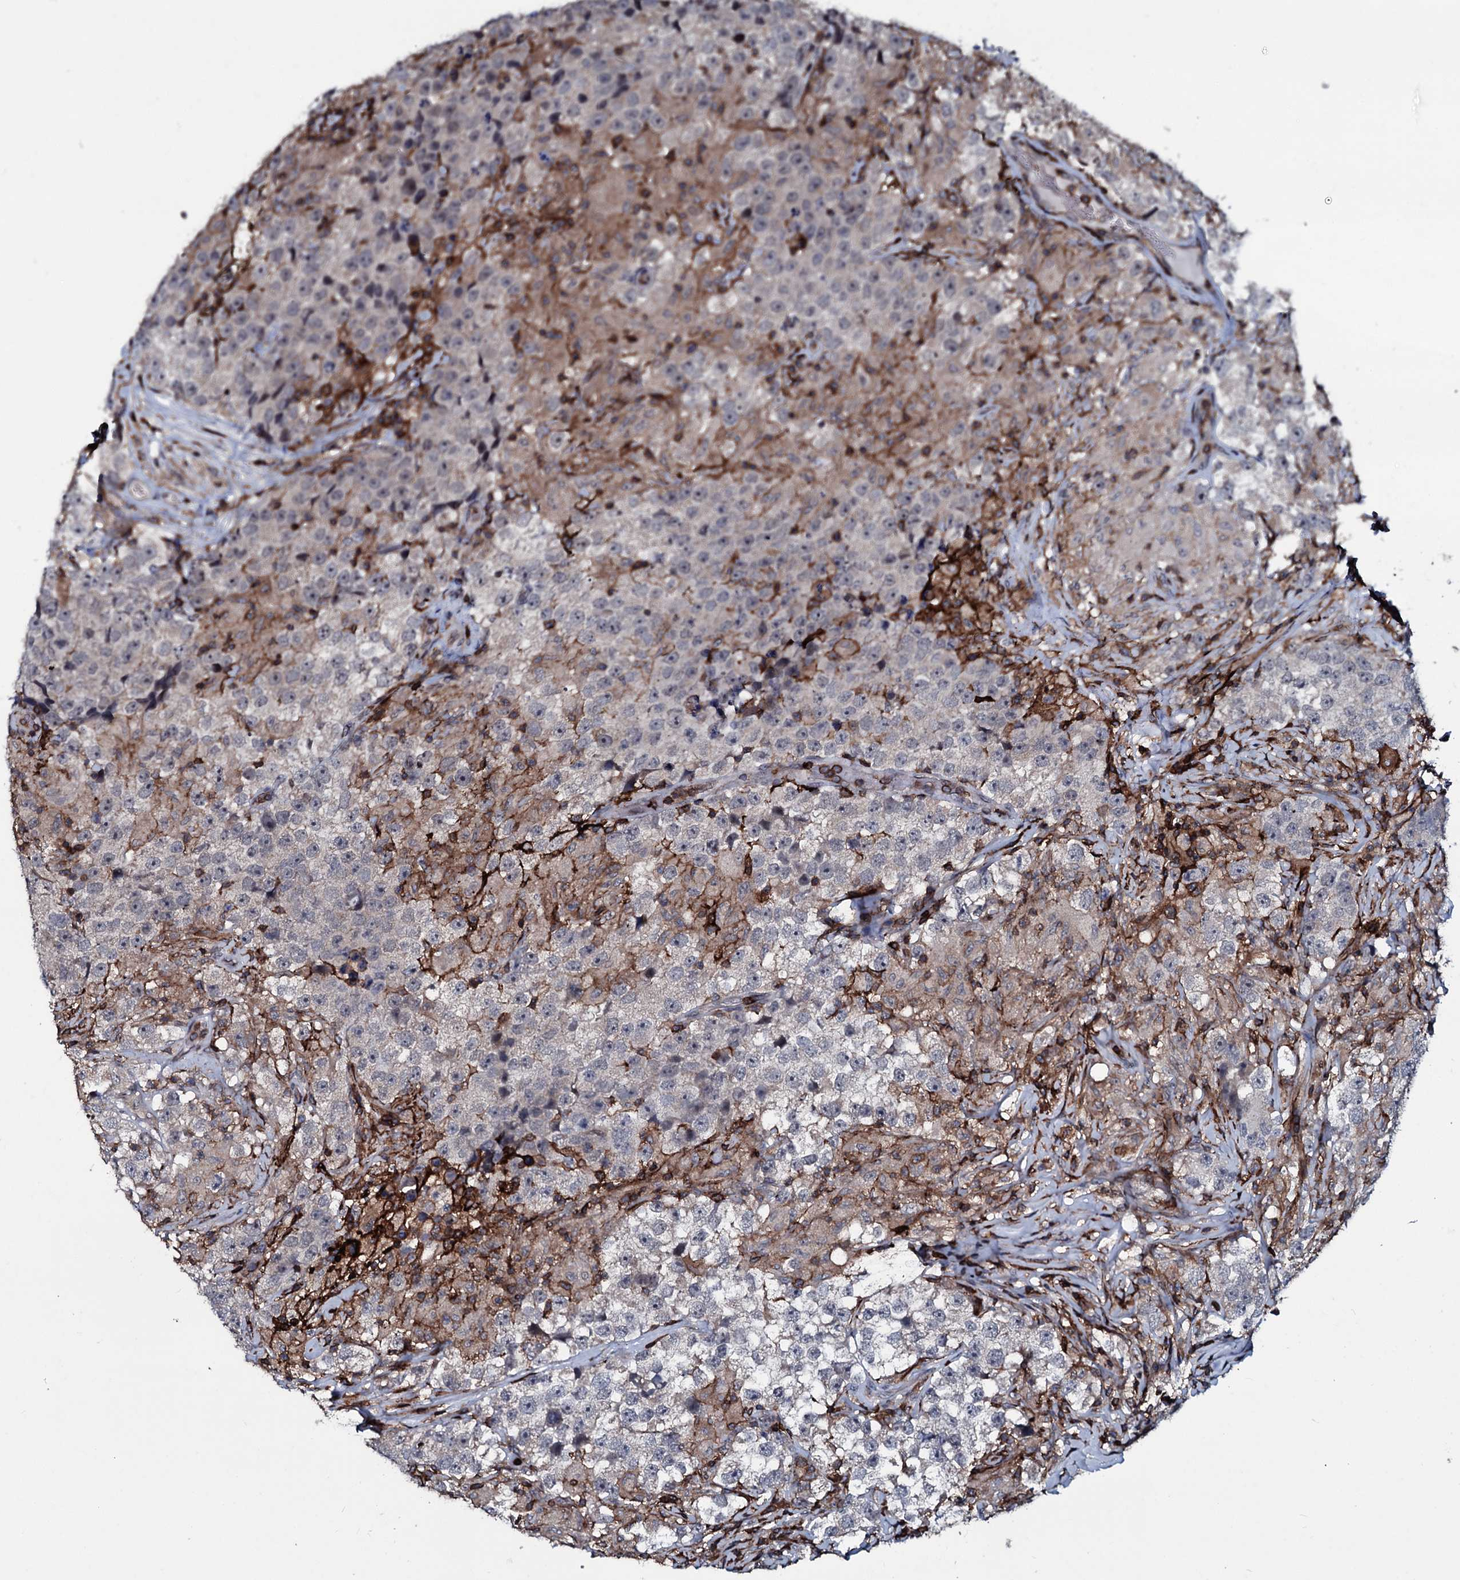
{"staining": {"intensity": "negative", "quantity": "none", "location": "none"}, "tissue": "testis cancer", "cell_type": "Tumor cells", "image_type": "cancer", "snomed": [{"axis": "morphology", "description": "Seminoma, NOS"}, {"axis": "topography", "description": "Testis"}], "caption": "A high-resolution image shows immunohistochemistry (IHC) staining of testis seminoma, which exhibits no significant staining in tumor cells. (DAB (3,3'-diaminobenzidine) immunohistochemistry (IHC) visualized using brightfield microscopy, high magnification).", "gene": "OGFOD2", "patient": {"sex": "male", "age": 46}}